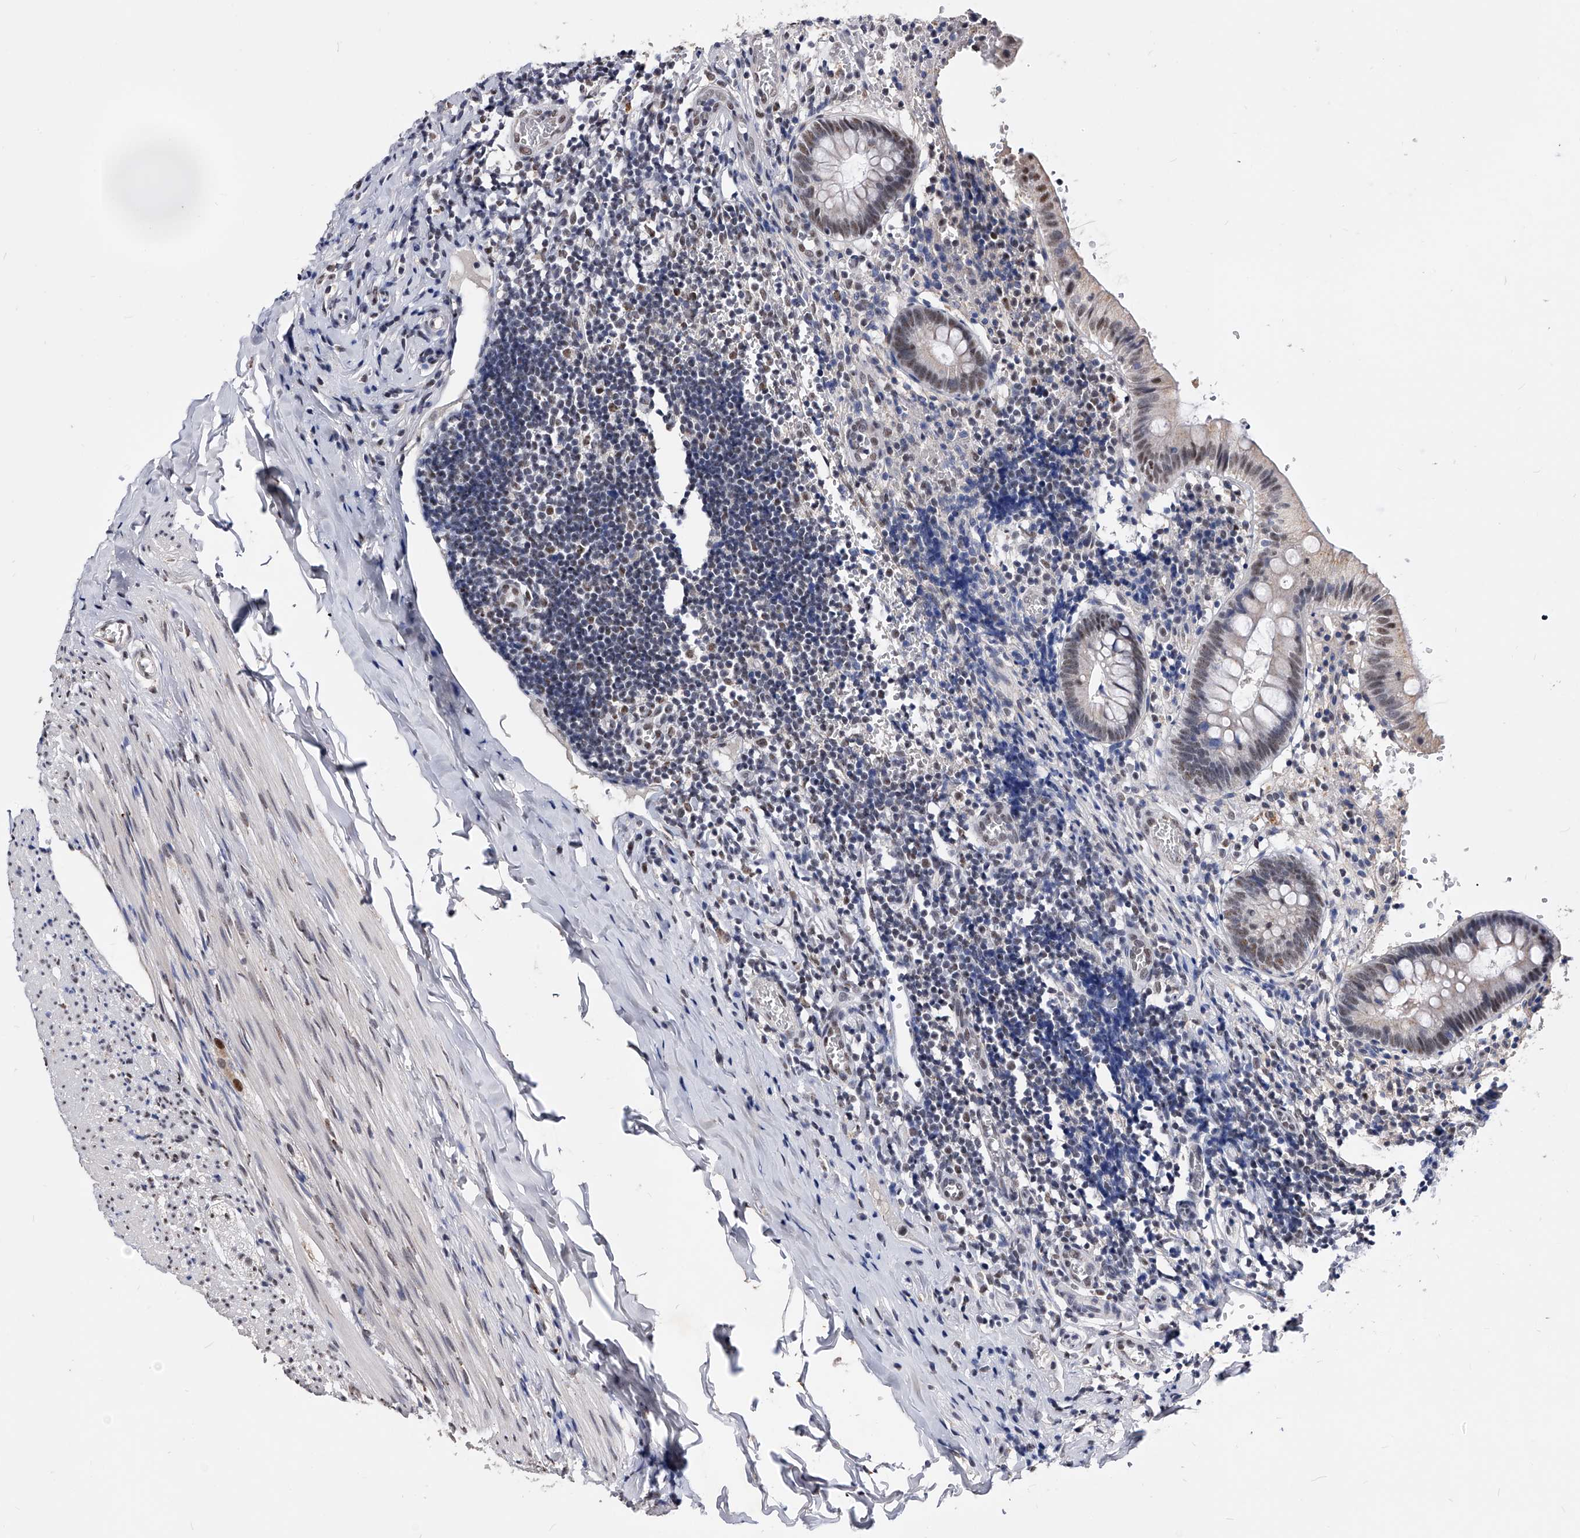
{"staining": {"intensity": "weak", "quantity": "25%-75%", "location": "nuclear"}, "tissue": "appendix", "cell_type": "Glandular cells", "image_type": "normal", "snomed": [{"axis": "morphology", "description": "Normal tissue, NOS"}, {"axis": "topography", "description": "Appendix"}], "caption": "Appendix stained with immunohistochemistry (IHC) exhibits weak nuclear positivity in approximately 25%-75% of glandular cells.", "gene": "ZNF529", "patient": {"sex": "male", "age": 8}}